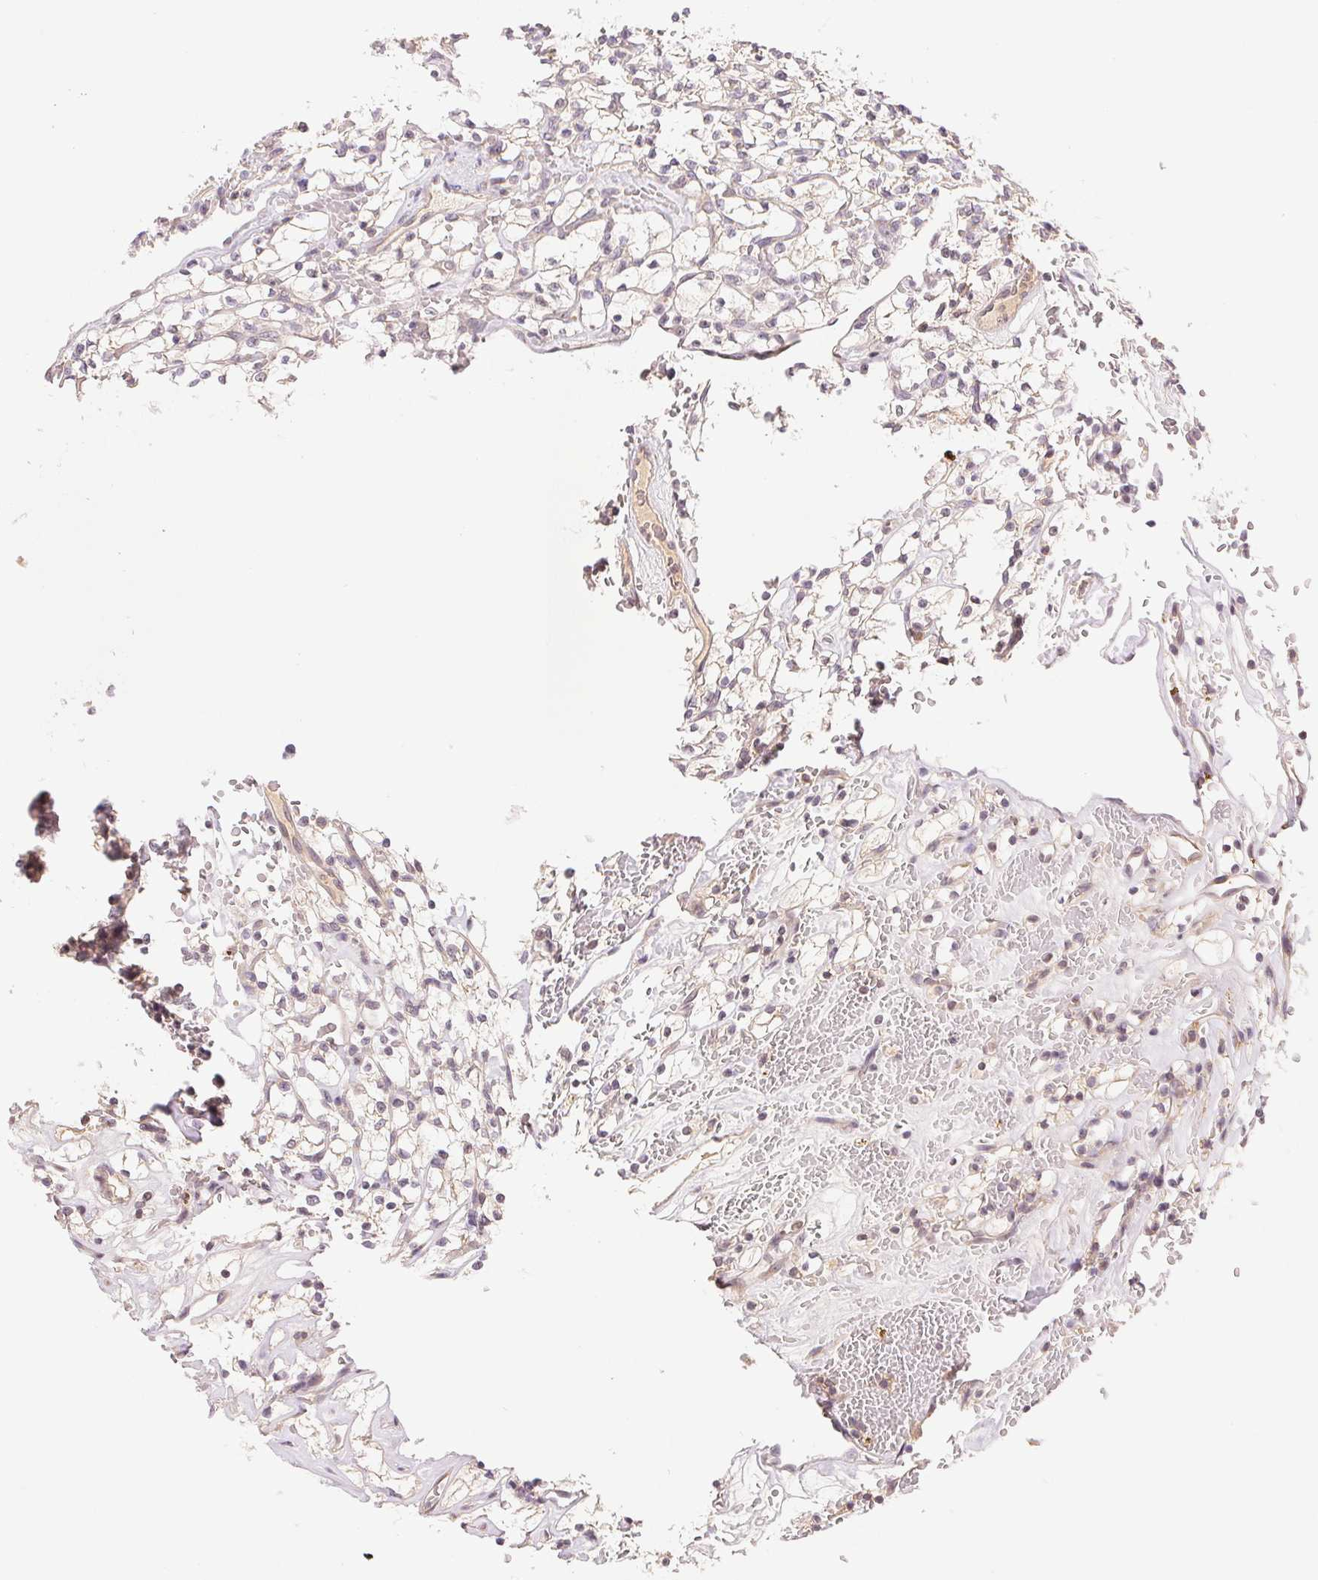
{"staining": {"intensity": "negative", "quantity": "none", "location": "none"}, "tissue": "renal cancer", "cell_type": "Tumor cells", "image_type": "cancer", "snomed": [{"axis": "morphology", "description": "Adenocarcinoma, NOS"}, {"axis": "topography", "description": "Kidney"}], "caption": "IHC histopathology image of neoplastic tissue: human renal cancer (adenocarcinoma) stained with DAB (3,3'-diaminobenzidine) demonstrates no significant protein staining in tumor cells.", "gene": "BNIP5", "patient": {"sex": "female", "age": 64}}